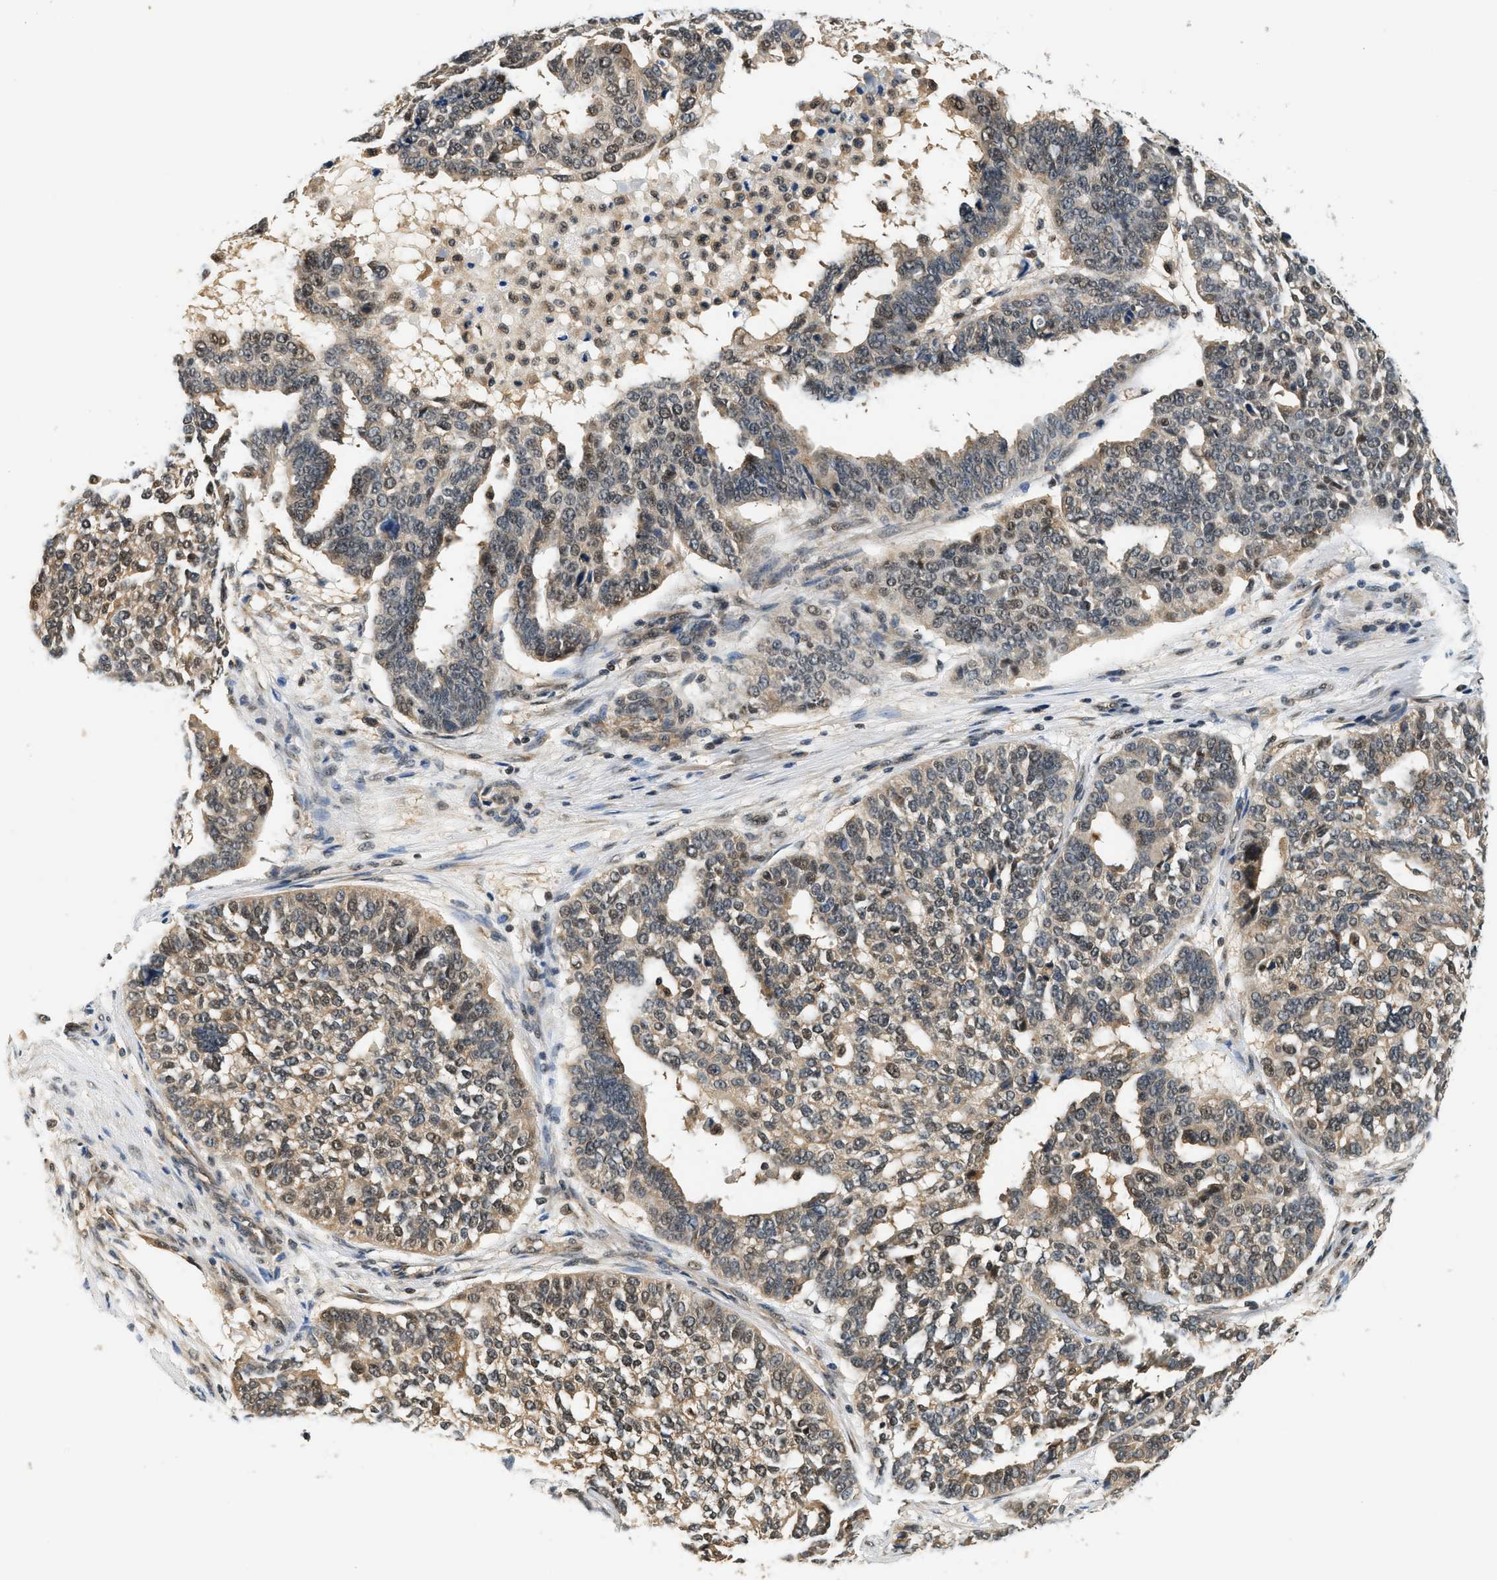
{"staining": {"intensity": "weak", "quantity": ">75%", "location": "cytoplasmic/membranous"}, "tissue": "ovarian cancer", "cell_type": "Tumor cells", "image_type": "cancer", "snomed": [{"axis": "morphology", "description": "Cystadenocarcinoma, serous, NOS"}, {"axis": "topography", "description": "Ovary"}], "caption": "Human ovarian cancer (serous cystadenocarcinoma) stained for a protein (brown) shows weak cytoplasmic/membranous positive expression in approximately >75% of tumor cells.", "gene": "PSMD3", "patient": {"sex": "female", "age": 59}}